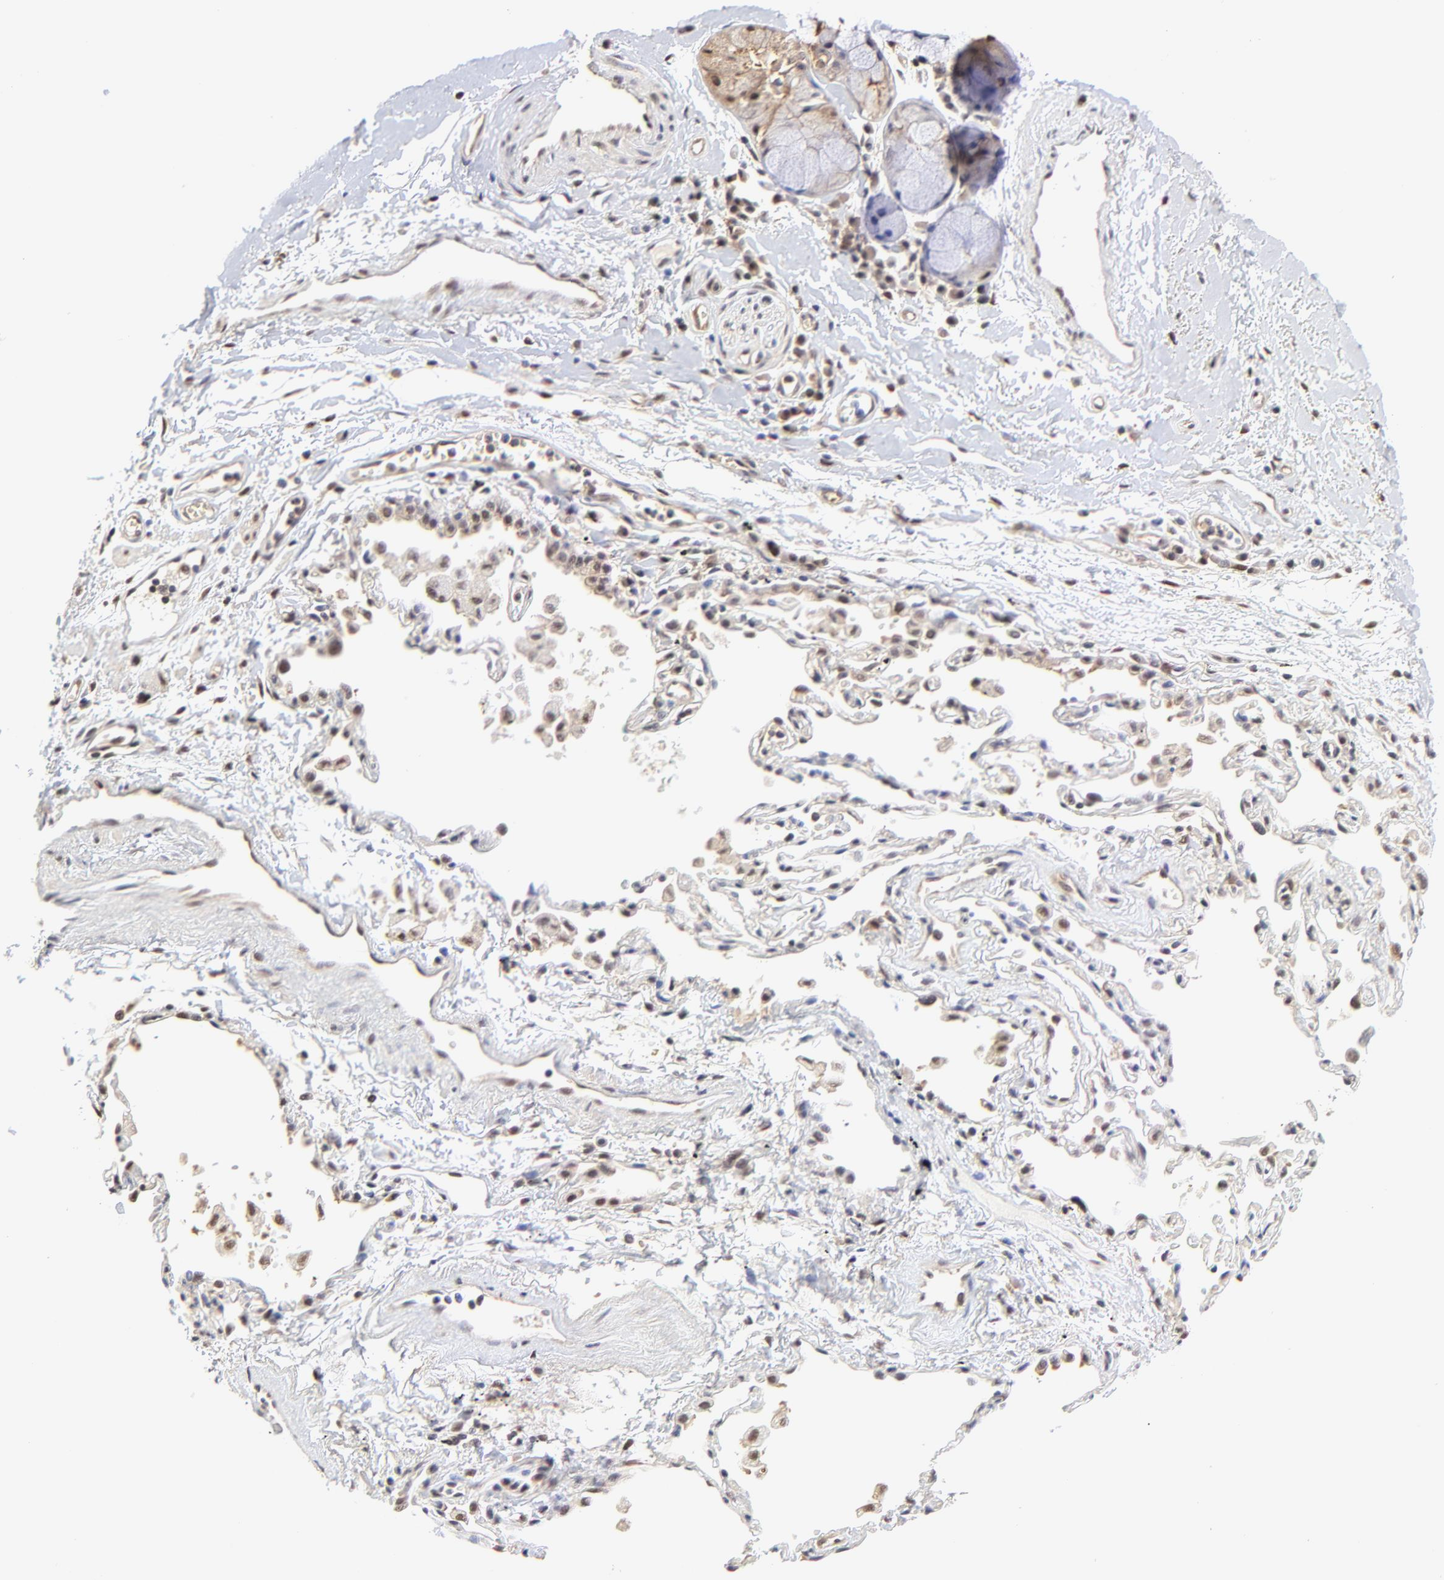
{"staining": {"intensity": "moderate", "quantity": ">75%", "location": "nuclear"}, "tissue": "adipose tissue", "cell_type": "Adipocytes", "image_type": "normal", "snomed": [{"axis": "morphology", "description": "Normal tissue, NOS"}, {"axis": "morphology", "description": "Adenocarcinoma, NOS"}, {"axis": "topography", "description": "Cartilage tissue"}, {"axis": "topography", "description": "Bronchus"}, {"axis": "topography", "description": "Lung"}], "caption": "IHC (DAB (3,3'-diaminobenzidine)) staining of normal human adipose tissue shows moderate nuclear protein positivity in approximately >75% of adipocytes. Nuclei are stained in blue.", "gene": "PSMC4", "patient": {"sex": "female", "age": 67}}